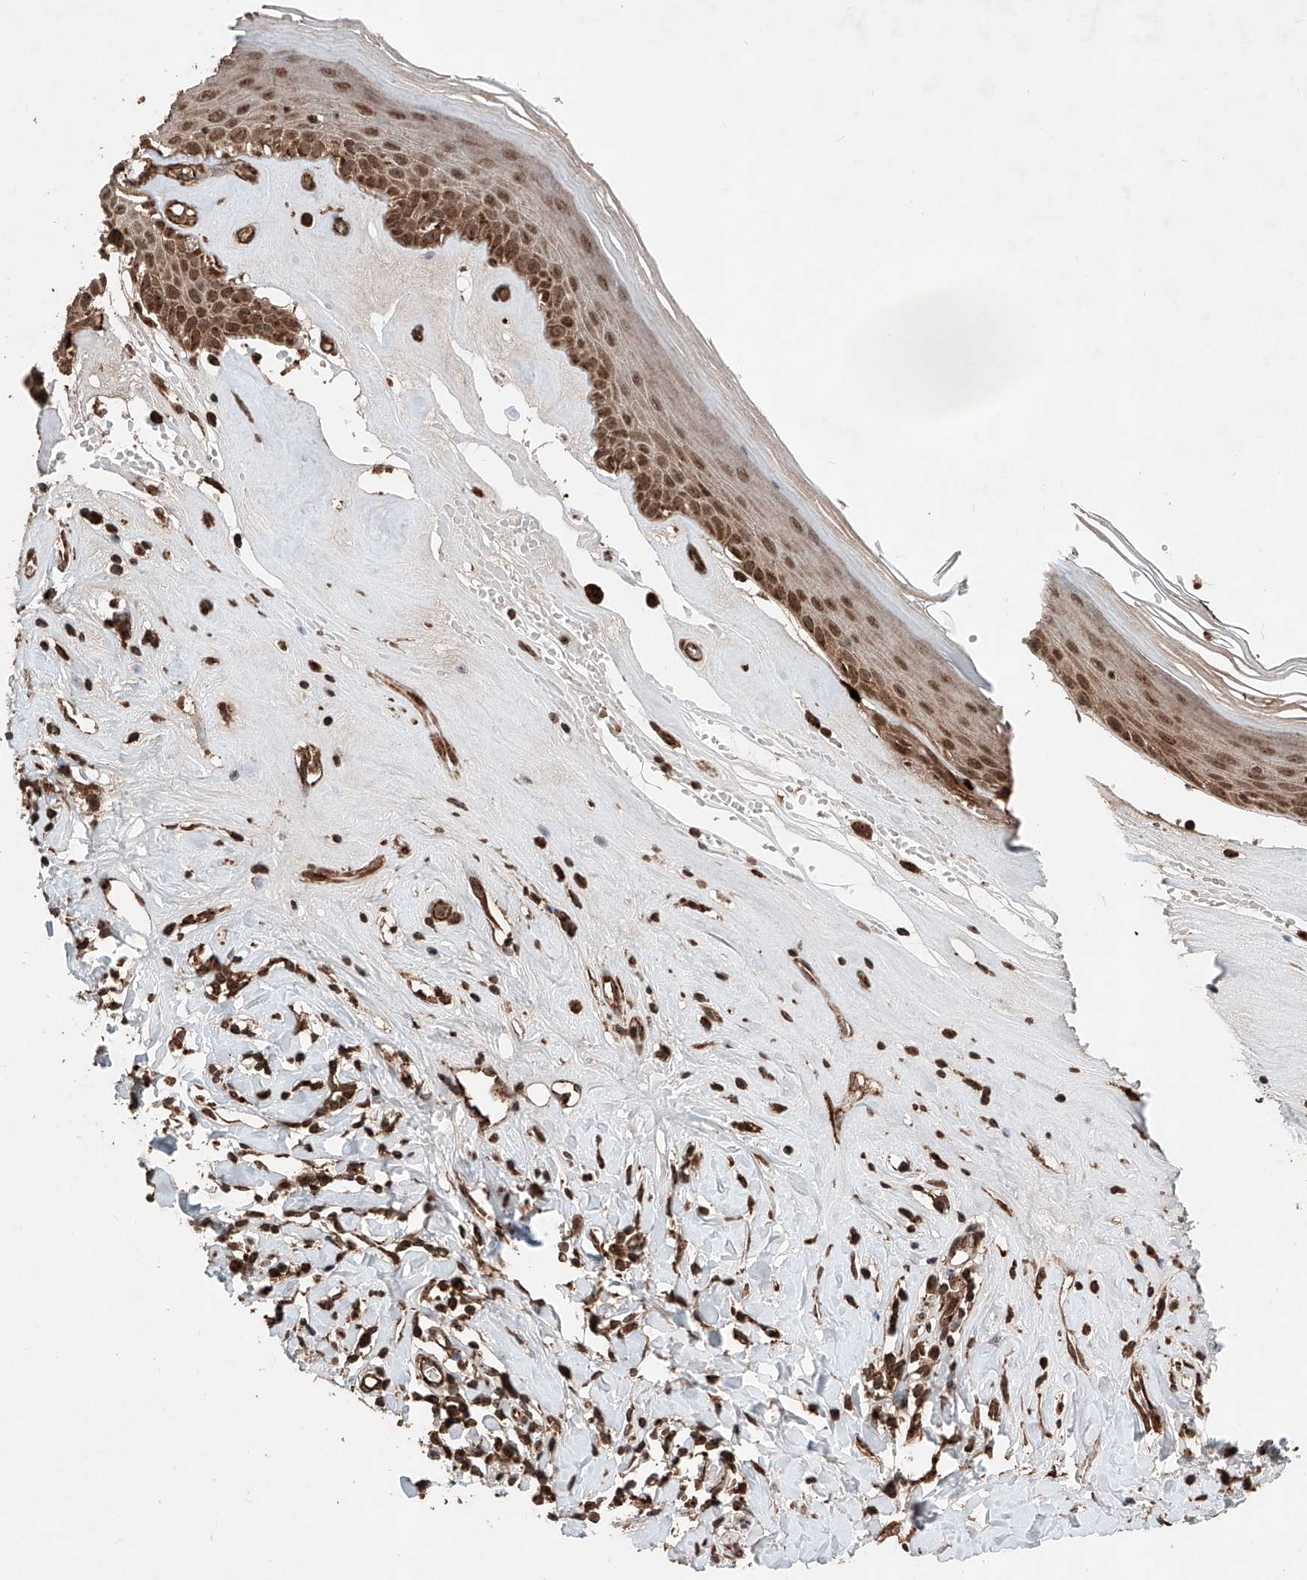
{"staining": {"intensity": "strong", "quantity": ">75%", "location": "cytoplasmic/membranous"}, "tissue": "skin", "cell_type": "Epidermal cells", "image_type": "normal", "snomed": [{"axis": "morphology", "description": "Normal tissue, NOS"}, {"axis": "morphology", "description": "Inflammation, NOS"}, {"axis": "topography", "description": "Vulva"}], "caption": "Immunohistochemical staining of benign skin exhibits >75% levels of strong cytoplasmic/membranous protein expression in about >75% of epidermal cells.", "gene": "ZSCAN29", "patient": {"sex": "female", "age": 84}}